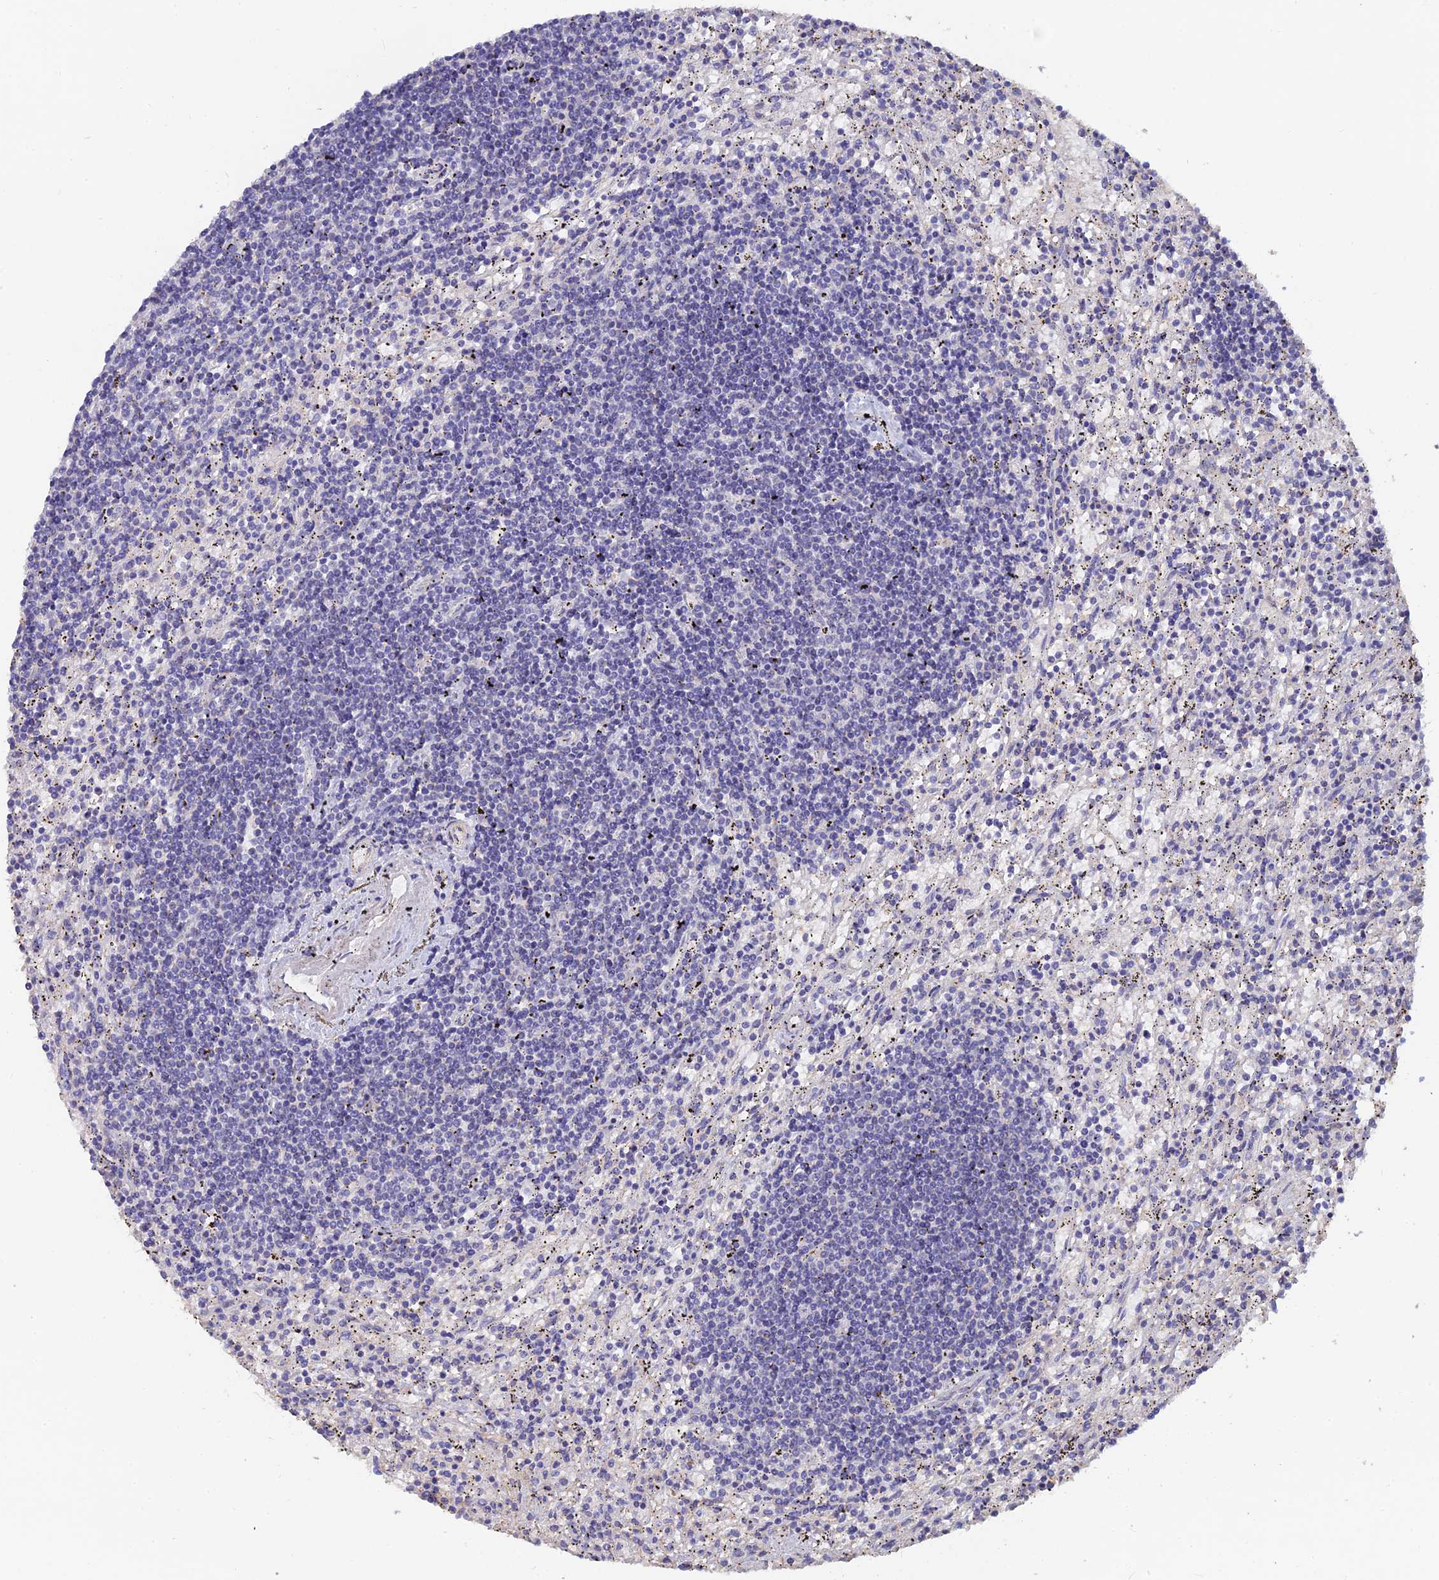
{"staining": {"intensity": "negative", "quantity": "none", "location": "none"}, "tissue": "lymphoma", "cell_type": "Tumor cells", "image_type": "cancer", "snomed": [{"axis": "morphology", "description": "Malignant lymphoma, non-Hodgkin's type, Low grade"}, {"axis": "topography", "description": "Spleen"}], "caption": "Immunohistochemistry image of neoplastic tissue: malignant lymphoma, non-Hodgkin's type (low-grade) stained with DAB (3,3'-diaminobenzidine) displays no significant protein positivity in tumor cells.", "gene": "PCDHA5", "patient": {"sex": "male", "age": 76}}